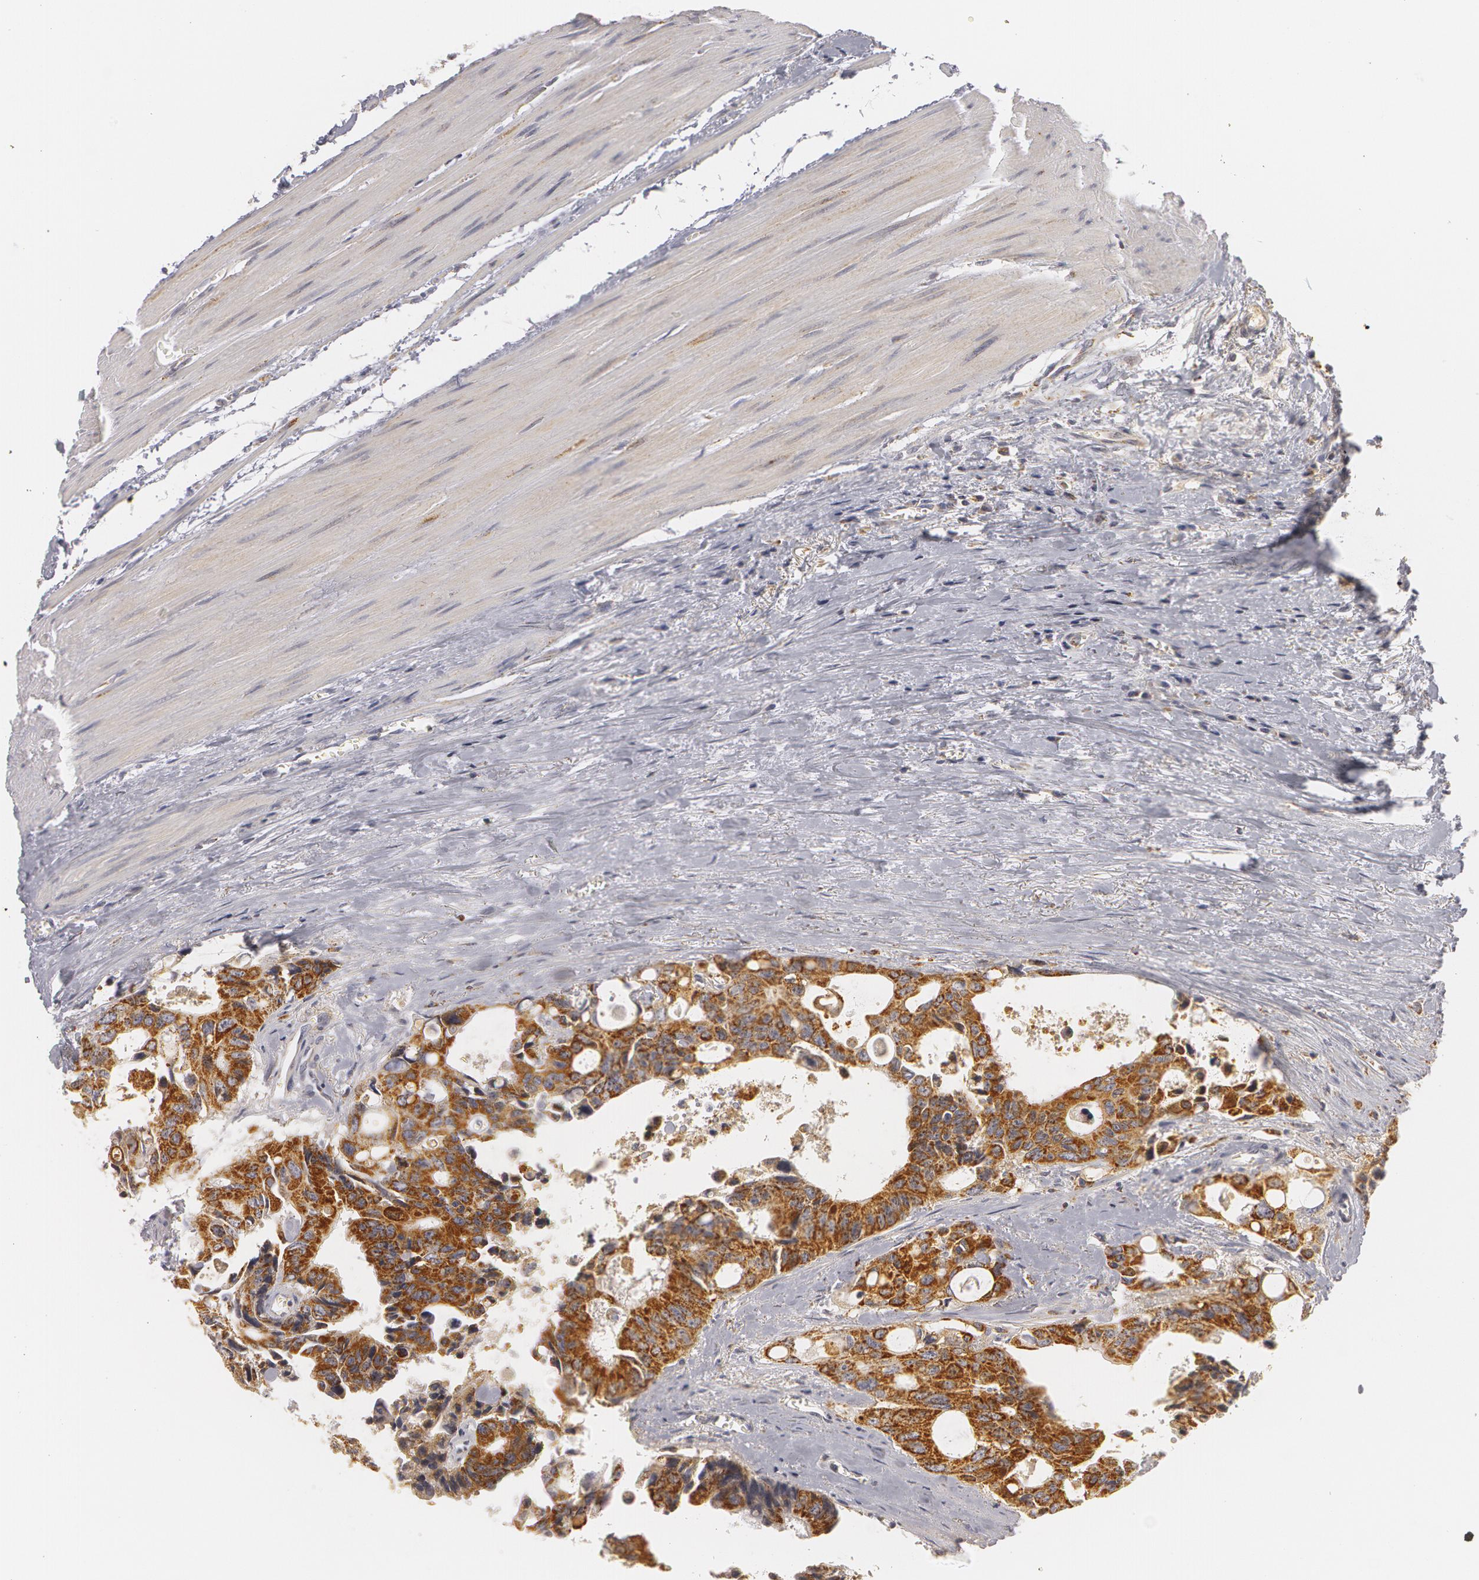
{"staining": {"intensity": "strong", "quantity": ">75%", "location": "cytoplasmic/membranous"}, "tissue": "colorectal cancer", "cell_type": "Tumor cells", "image_type": "cancer", "snomed": [{"axis": "morphology", "description": "Adenocarcinoma, NOS"}, {"axis": "topography", "description": "Rectum"}], "caption": "Protein staining of colorectal cancer (adenocarcinoma) tissue displays strong cytoplasmic/membranous staining in about >75% of tumor cells.", "gene": "C7", "patient": {"sex": "male", "age": 76}}